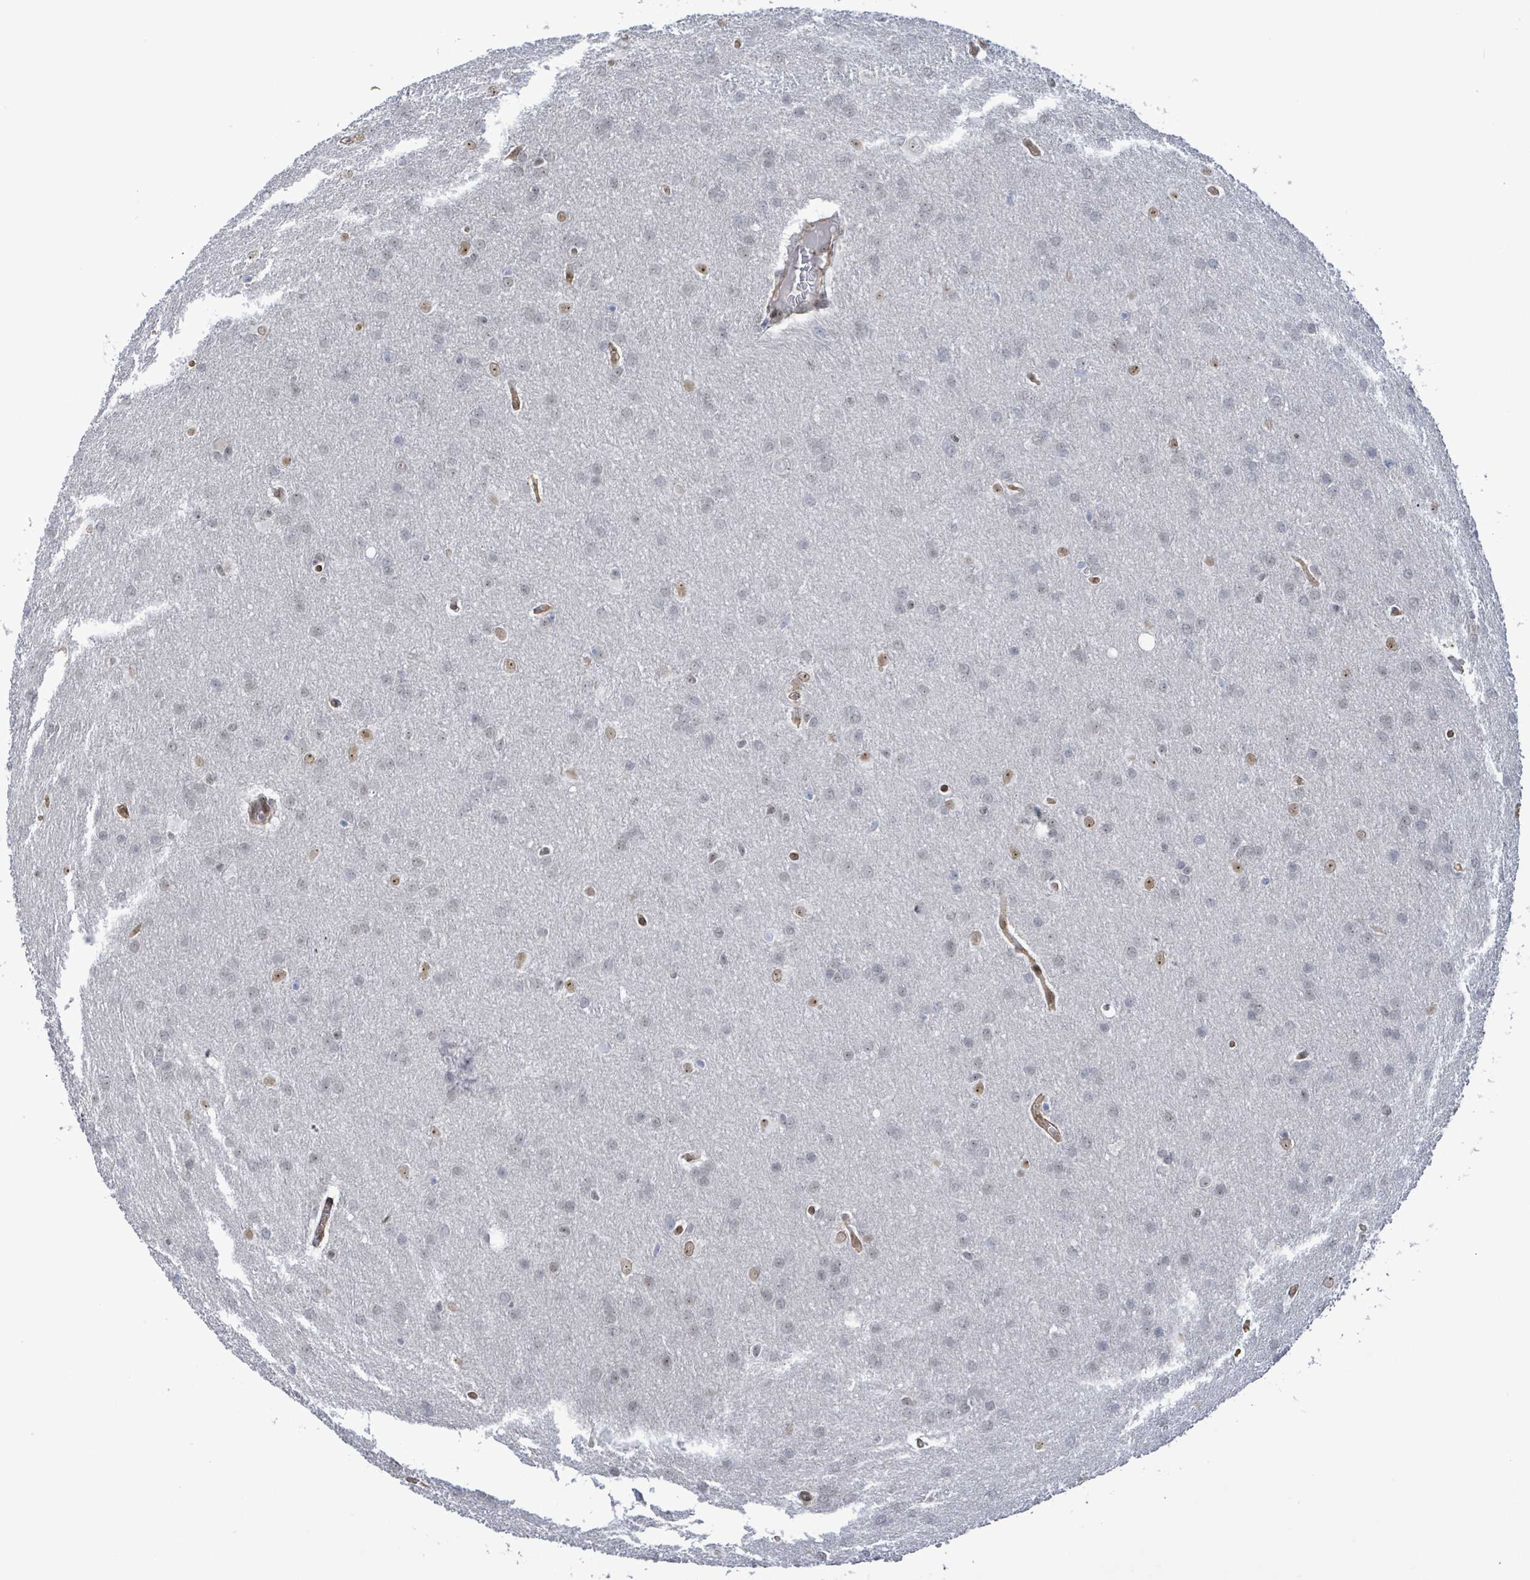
{"staining": {"intensity": "moderate", "quantity": "<25%", "location": "nuclear"}, "tissue": "glioma", "cell_type": "Tumor cells", "image_type": "cancer", "snomed": [{"axis": "morphology", "description": "Glioma, malignant, Low grade"}, {"axis": "topography", "description": "Brain"}], "caption": "Protein staining of malignant glioma (low-grade) tissue shows moderate nuclear expression in about <25% of tumor cells.", "gene": "RRN3", "patient": {"sex": "female", "age": 32}}